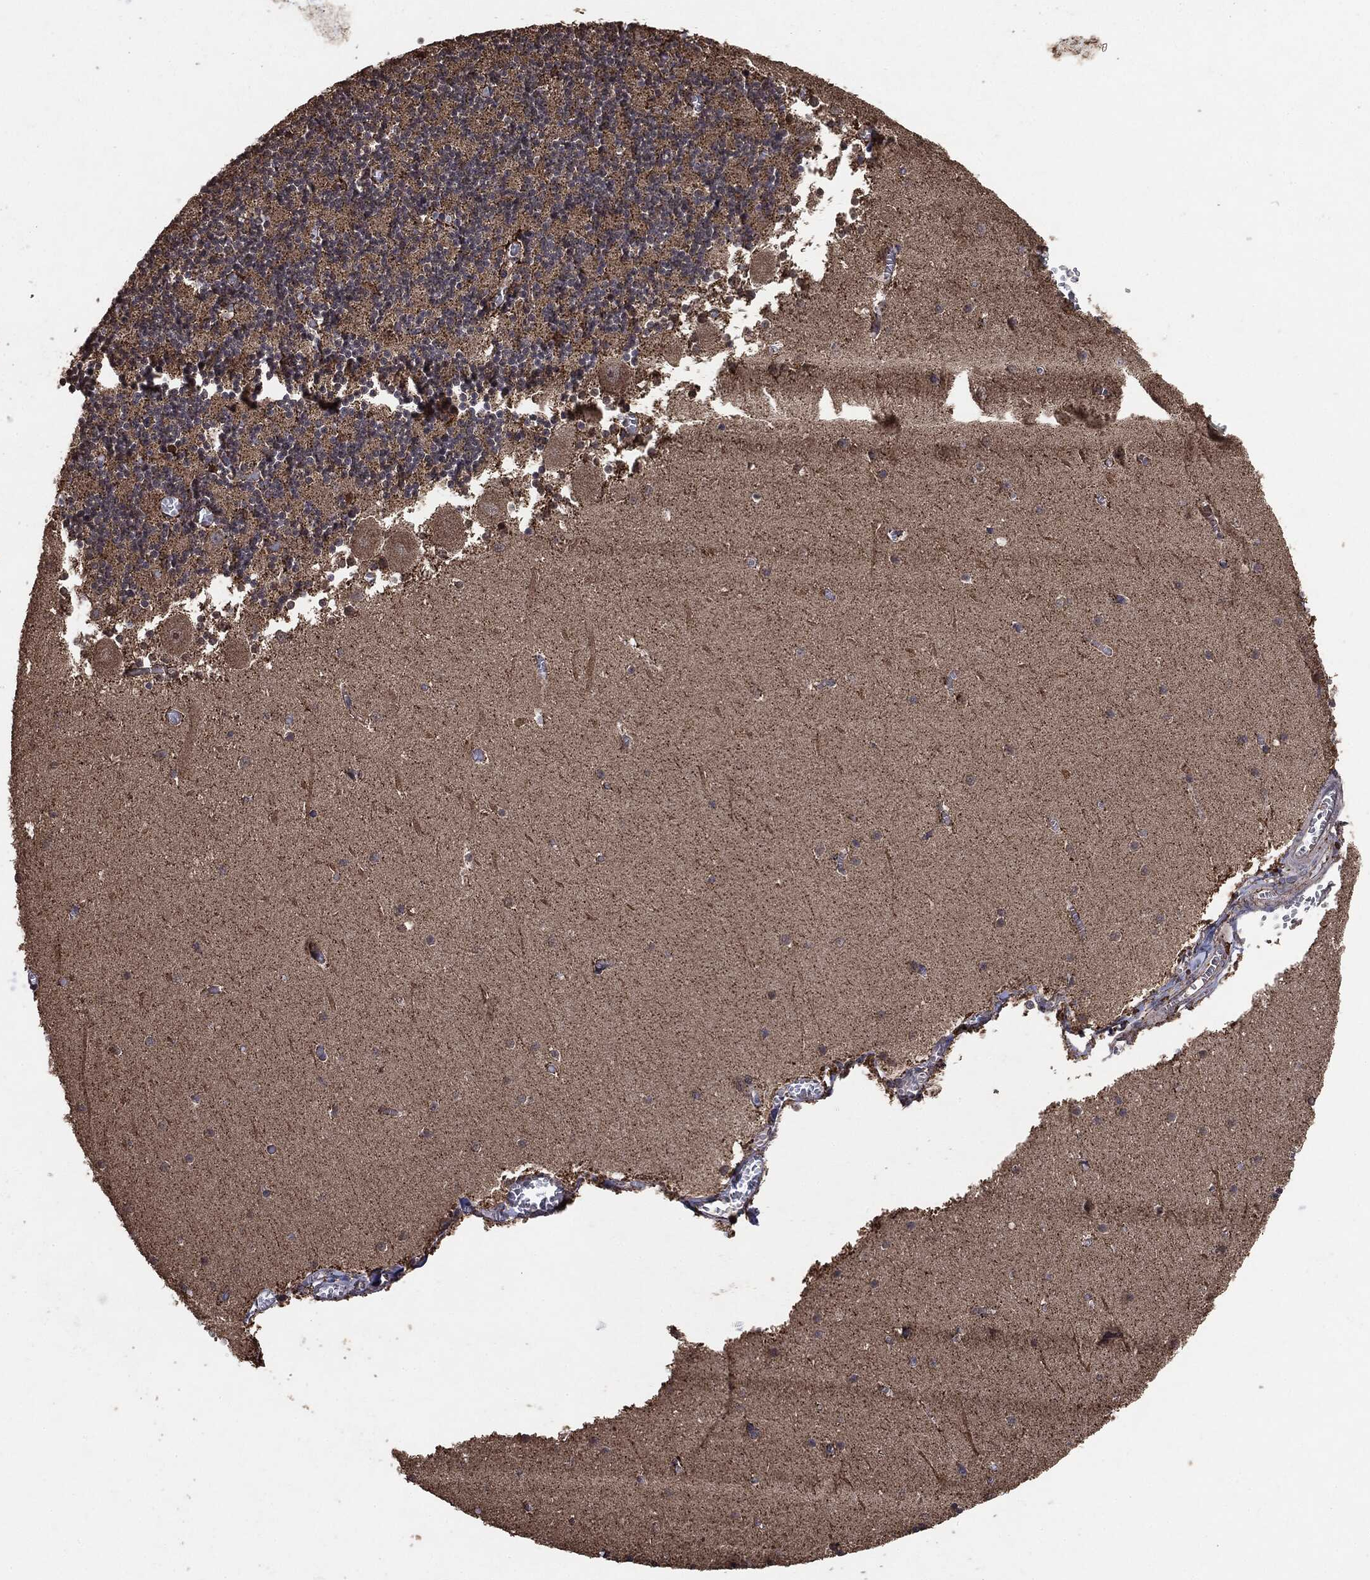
{"staining": {"intensity": "negative", "quantity": "none", "location": "none"}, "tissue": "cerebellum", "cell_type": "Cells in granular layer", "image_type": "normal", "snomed": [{"axis": "morphology", "description": "Normal tissue, NOS"}, {"axis": "topography", "description": "Cerebellum"}], "caption": "DAB immunohistochemical staining of normal cerebellum shows no significant expression in cells in granular layer.", "gene": "MTOR", "patient": {"sex": "female", "age": 28}}